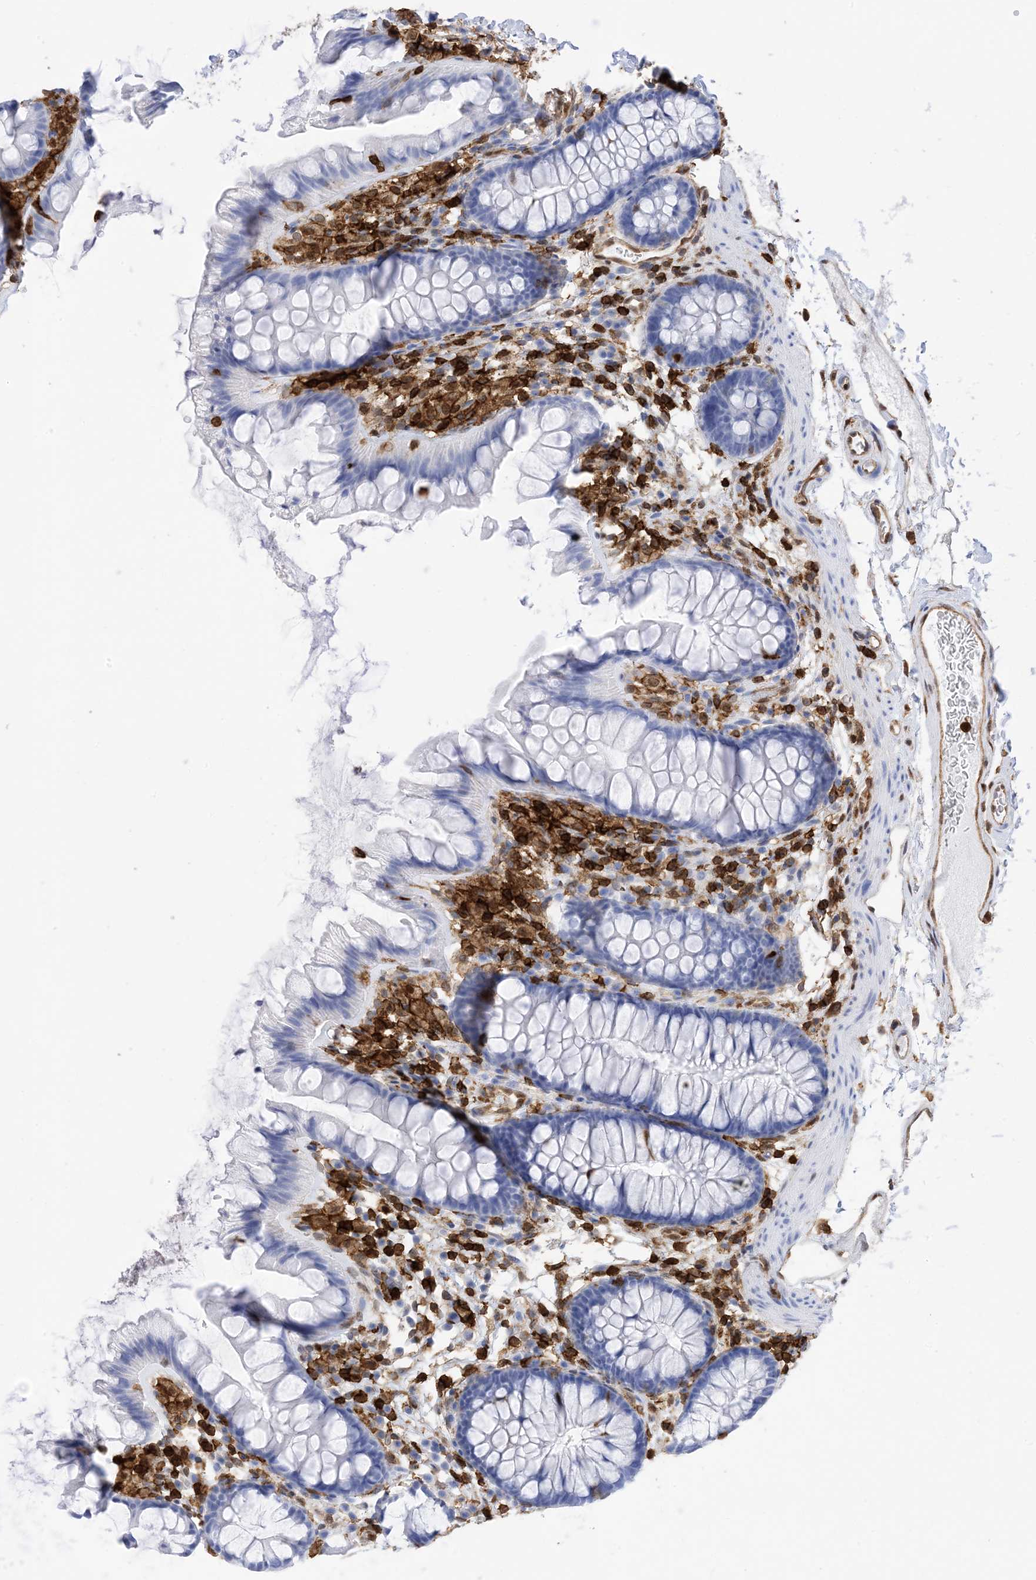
{"staining": {"intensity": "moderate", "quantity": ">75%", "location": "cytoplasmic/membranous"}, "tissue": "colon", "cell_type": "Endothelial cells", "image_type": "normal", "snomed": [{"axis": "morphology", "description": "Normal tissue, NOS"}, {"axis": "topography", "description": "Colon"}], "caption": "Immunohistochemistry (IHC) of unremarkable human colon reveals medium levels of moderate cytoplasmic/membranous staining in approximately >75% of endothelial cells. The staining was performed using DAB (3,3'-diaminobenzidine), with brown indicating positive protein expression. Nuclei are stained blue with hematoxylin.", "gene": "ANXA1", "patient": {"sex": "female", "age": 62}}